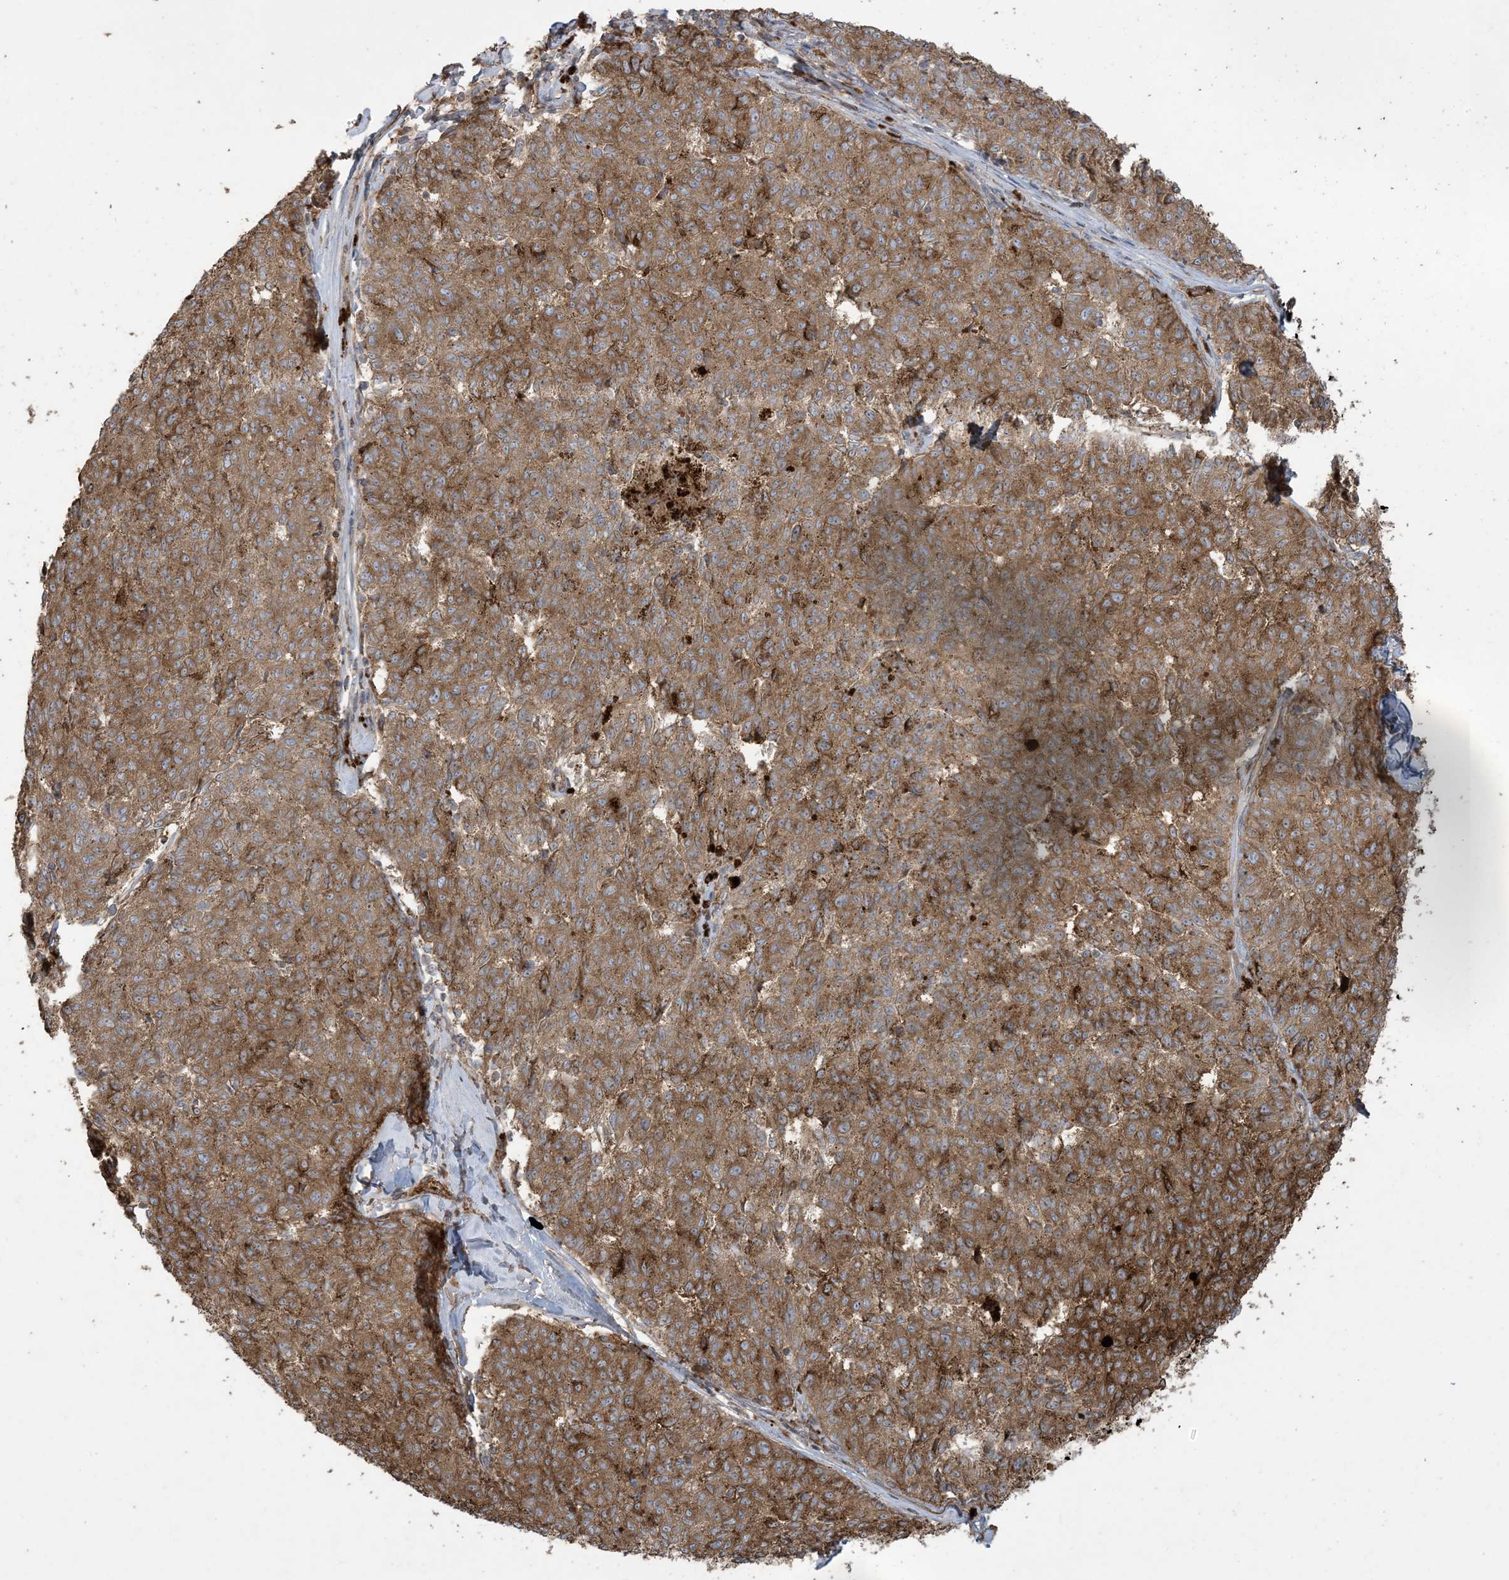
{"staining": {"intensity": "moderate", "quantity": ">75%", "location": "cytoplasmic/membranous"}, "tissue": "melanoma", "cell_type": "Tumor cells", "image_type": "cancer", "snomed": [{"axis": "morphology", "description": "Malignant melanoma, NOS"}, {"axis": "topography", "description": "Skin"}], "caption": "Immunohistochemical staining of human melanoma displays medium levels of moderate cytoplasmic/membranous expression in about >75% of tumor cells.", "gene": "KLHL18", "patient": {"sex": "female", "age": 72}}